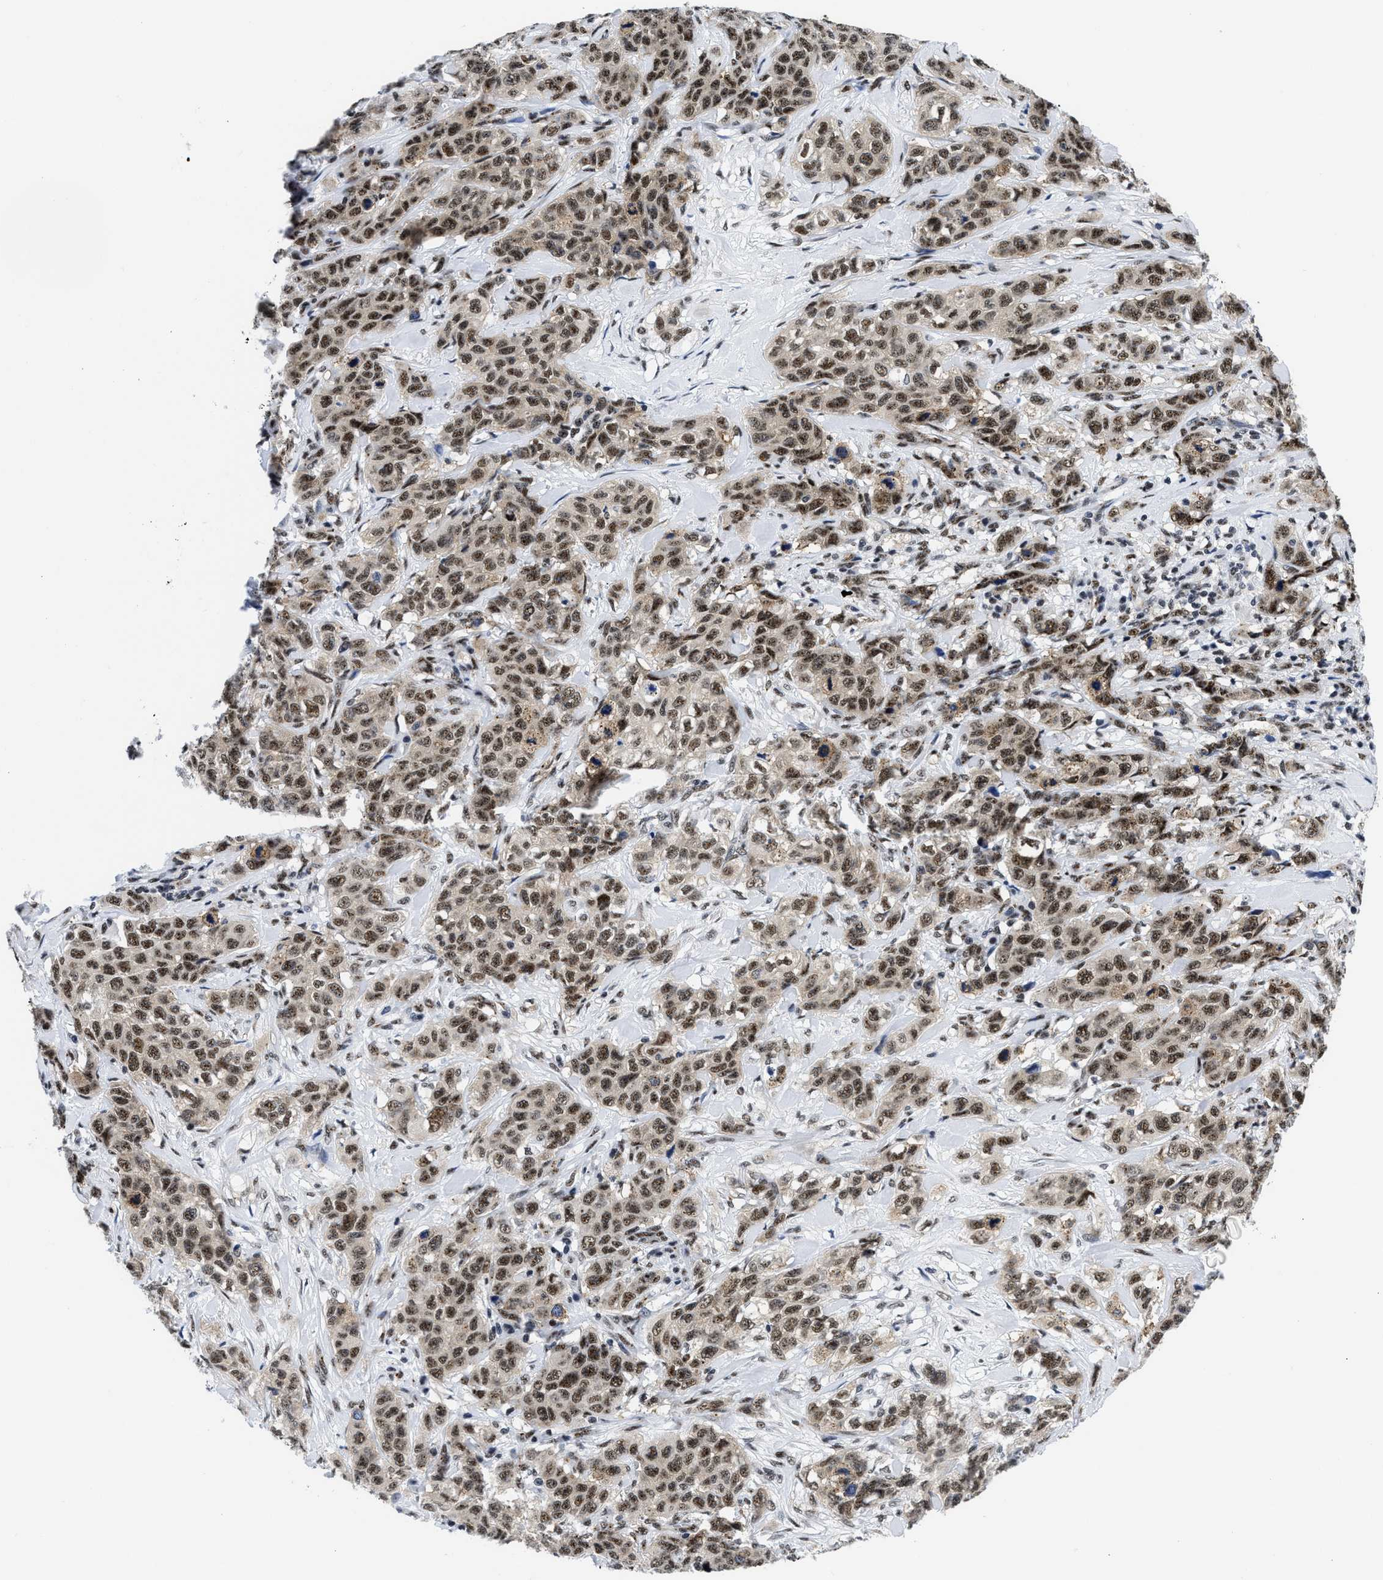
{"staining": {"intensity": "moderate", "quantity": ">75%", "location": "nuclear"}, "tissue": "stomach cancer", "cell_type": "Tumor cells", "image_type": "cancer", "snomed": [{"axis": "morphology", "description": "Adenocarcinoma, NOS"}, {"axis": "topography", "description": "Stomach"}], "caption": "Stomach adenocarcinoma stained for a protein displays moderate nuclear positivity in tumor cells.", "gene": "RBM8A", "patient": {"sex": "male", "age": 48}}